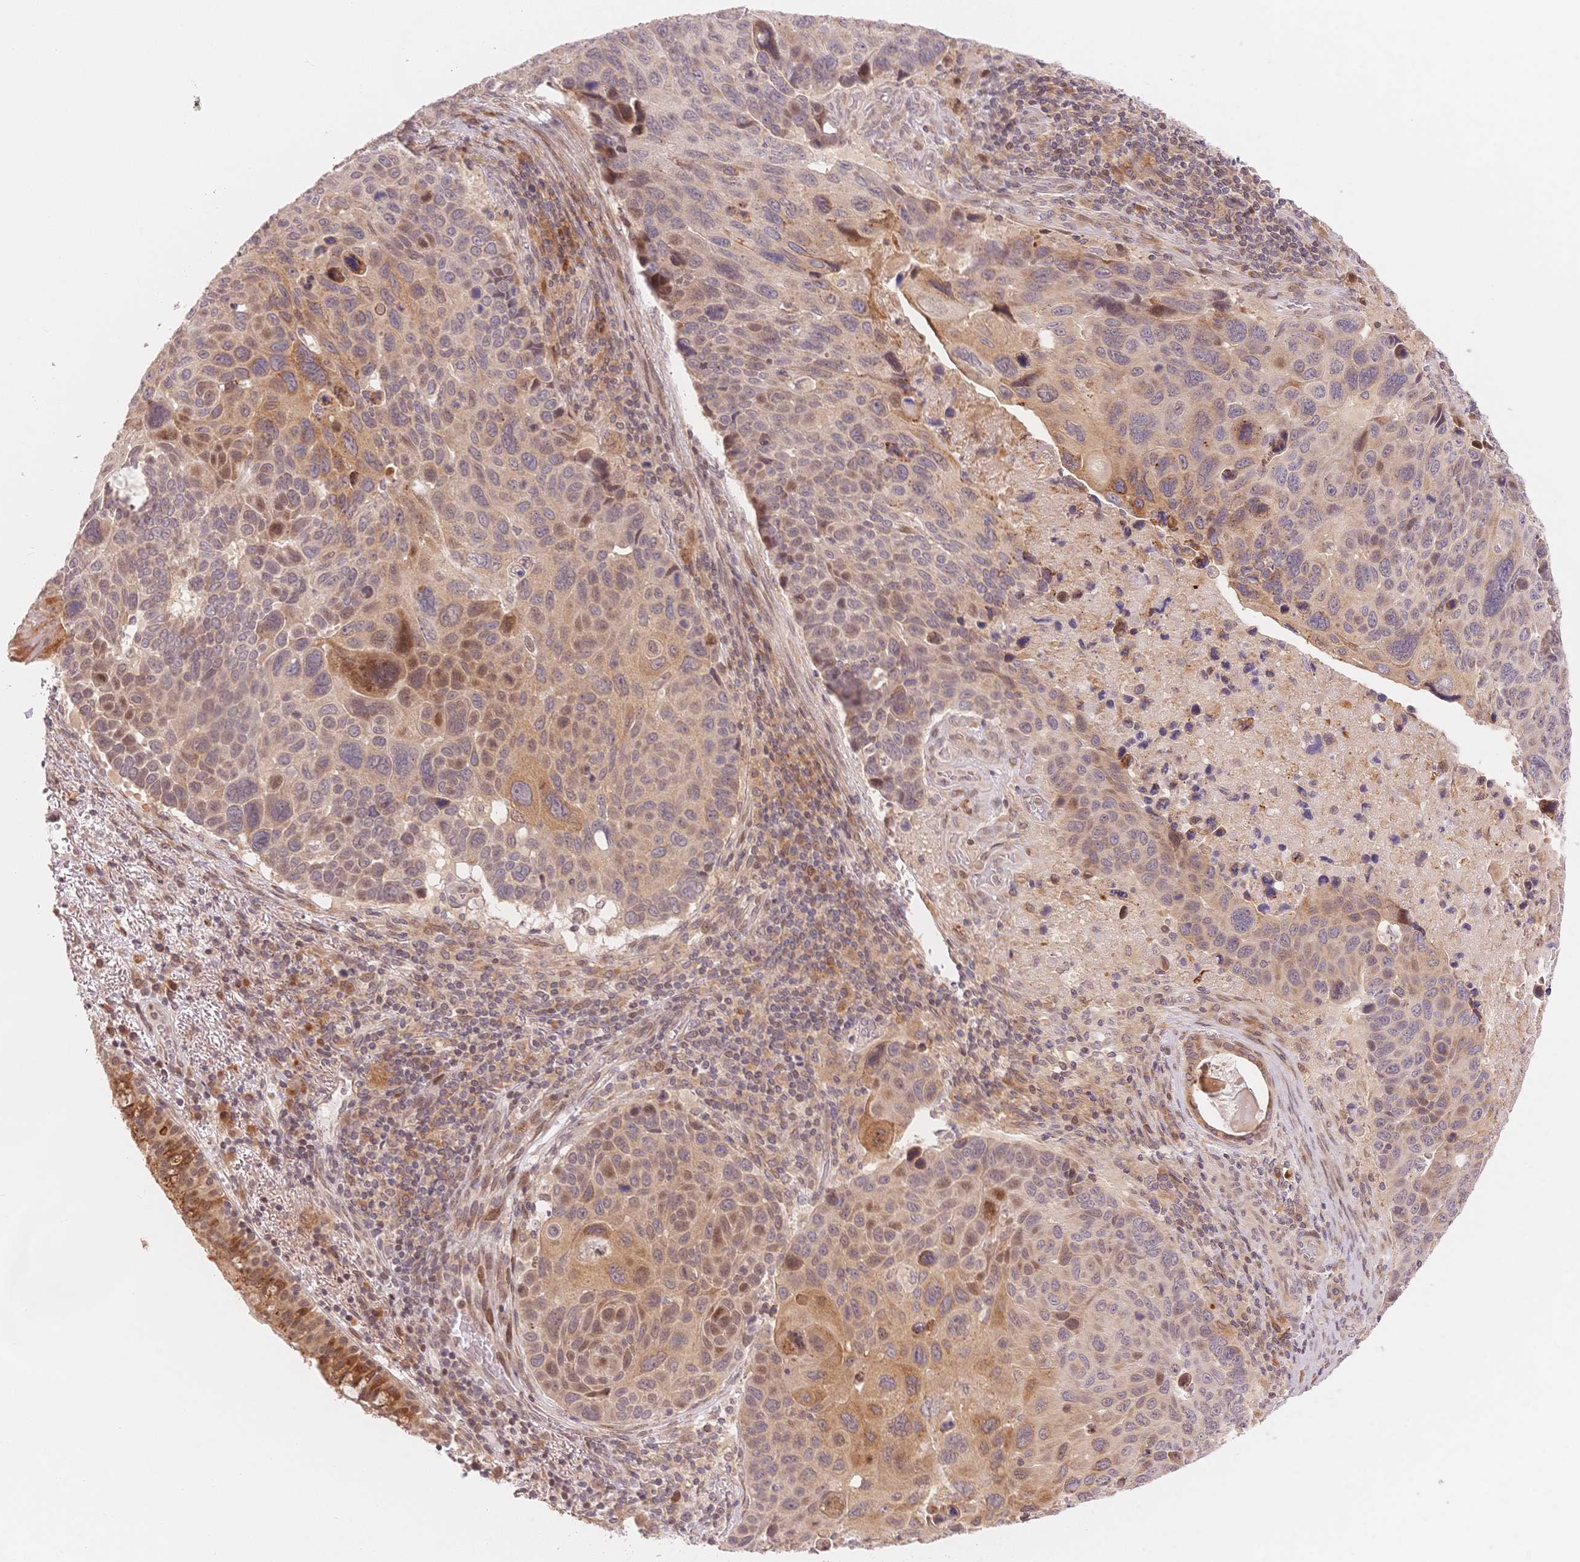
{"staining": {"intensity": "weak", "quantity": "25%-75%", "location": "cytoplasmic/membranous,nuclear"}, "tissue": "lung cancer", "cell_type": "Tumor cells", "image_type": "cancer", "snomed": [{"axis": "morphology", "description": "Squamous cell carcinoma, NOS"}, {"axis": "topography", "description": "Lung"}], "caption": "DAB (3,3'-diaminobenzidine) immunohistochemical staining of lung cancer (squamous cell carcinoma) demonstrates weak cytoplasmic/membranous and nuclear protein staining in about 25%-75% of tumor cells. (brown staining indicates protein expression, while blue staining denotes nuclei).", "gene": "STK39", "patient": {"sex": "male", "age": 68}}